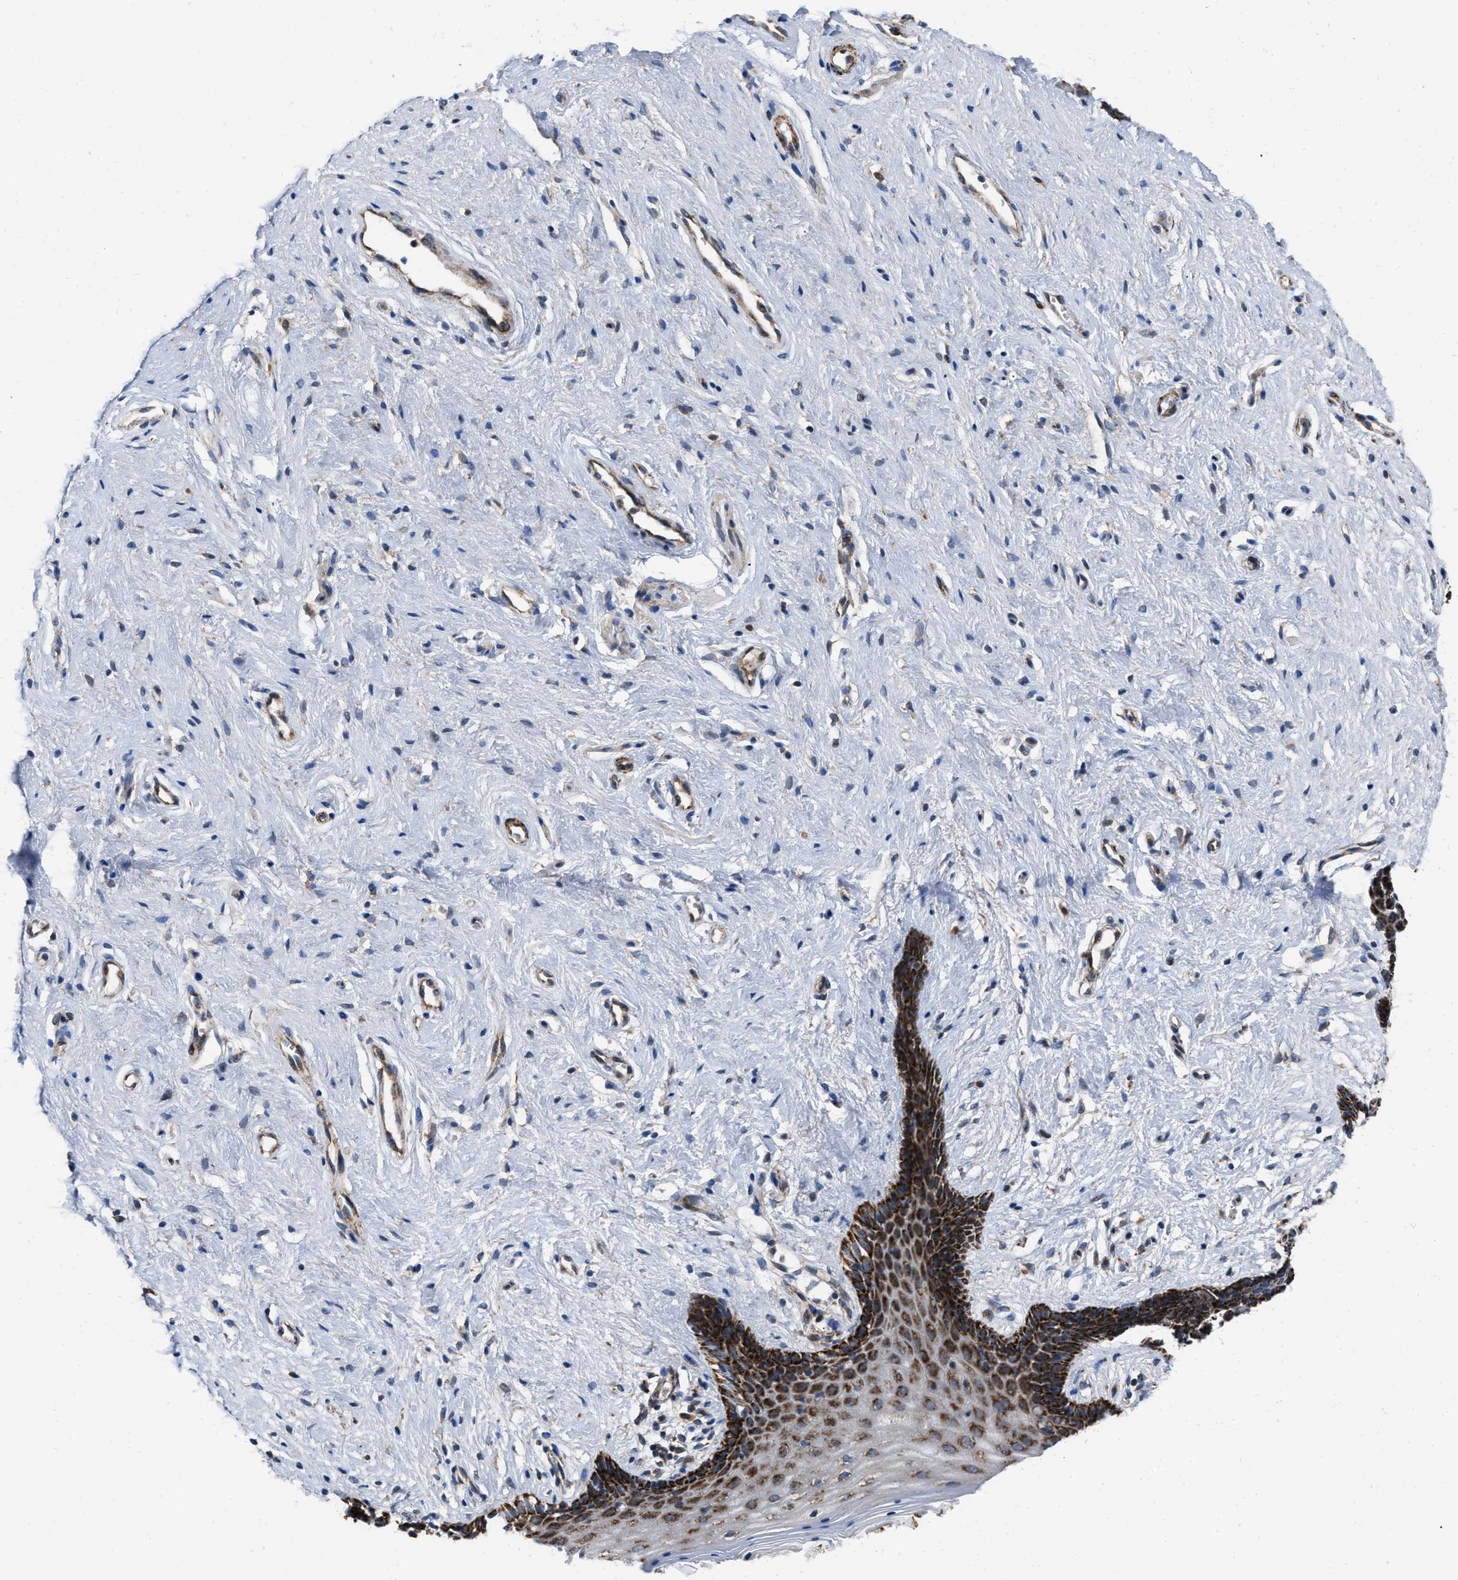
{"staining": {"intensity": "strong", "quantity": ">75%", "location": "cytoplasmic/membranous"}, "tissue": "vagina", "cell_type": "Squamous epithelial cells", "image_type": "normal", "snomed": [{"axis": "morphology", "description": "Normal tissue, NOS"}, {"axis": "topography", "description": "Vagina"}], "caption": "This is a histology image of IHC staining of benign vagina, which shows strong expression in the cytoplasmic/membranous of squamous epithelial cells.", "gene": "AKAP1", "patient": {"sex": "female", "age": 44}}